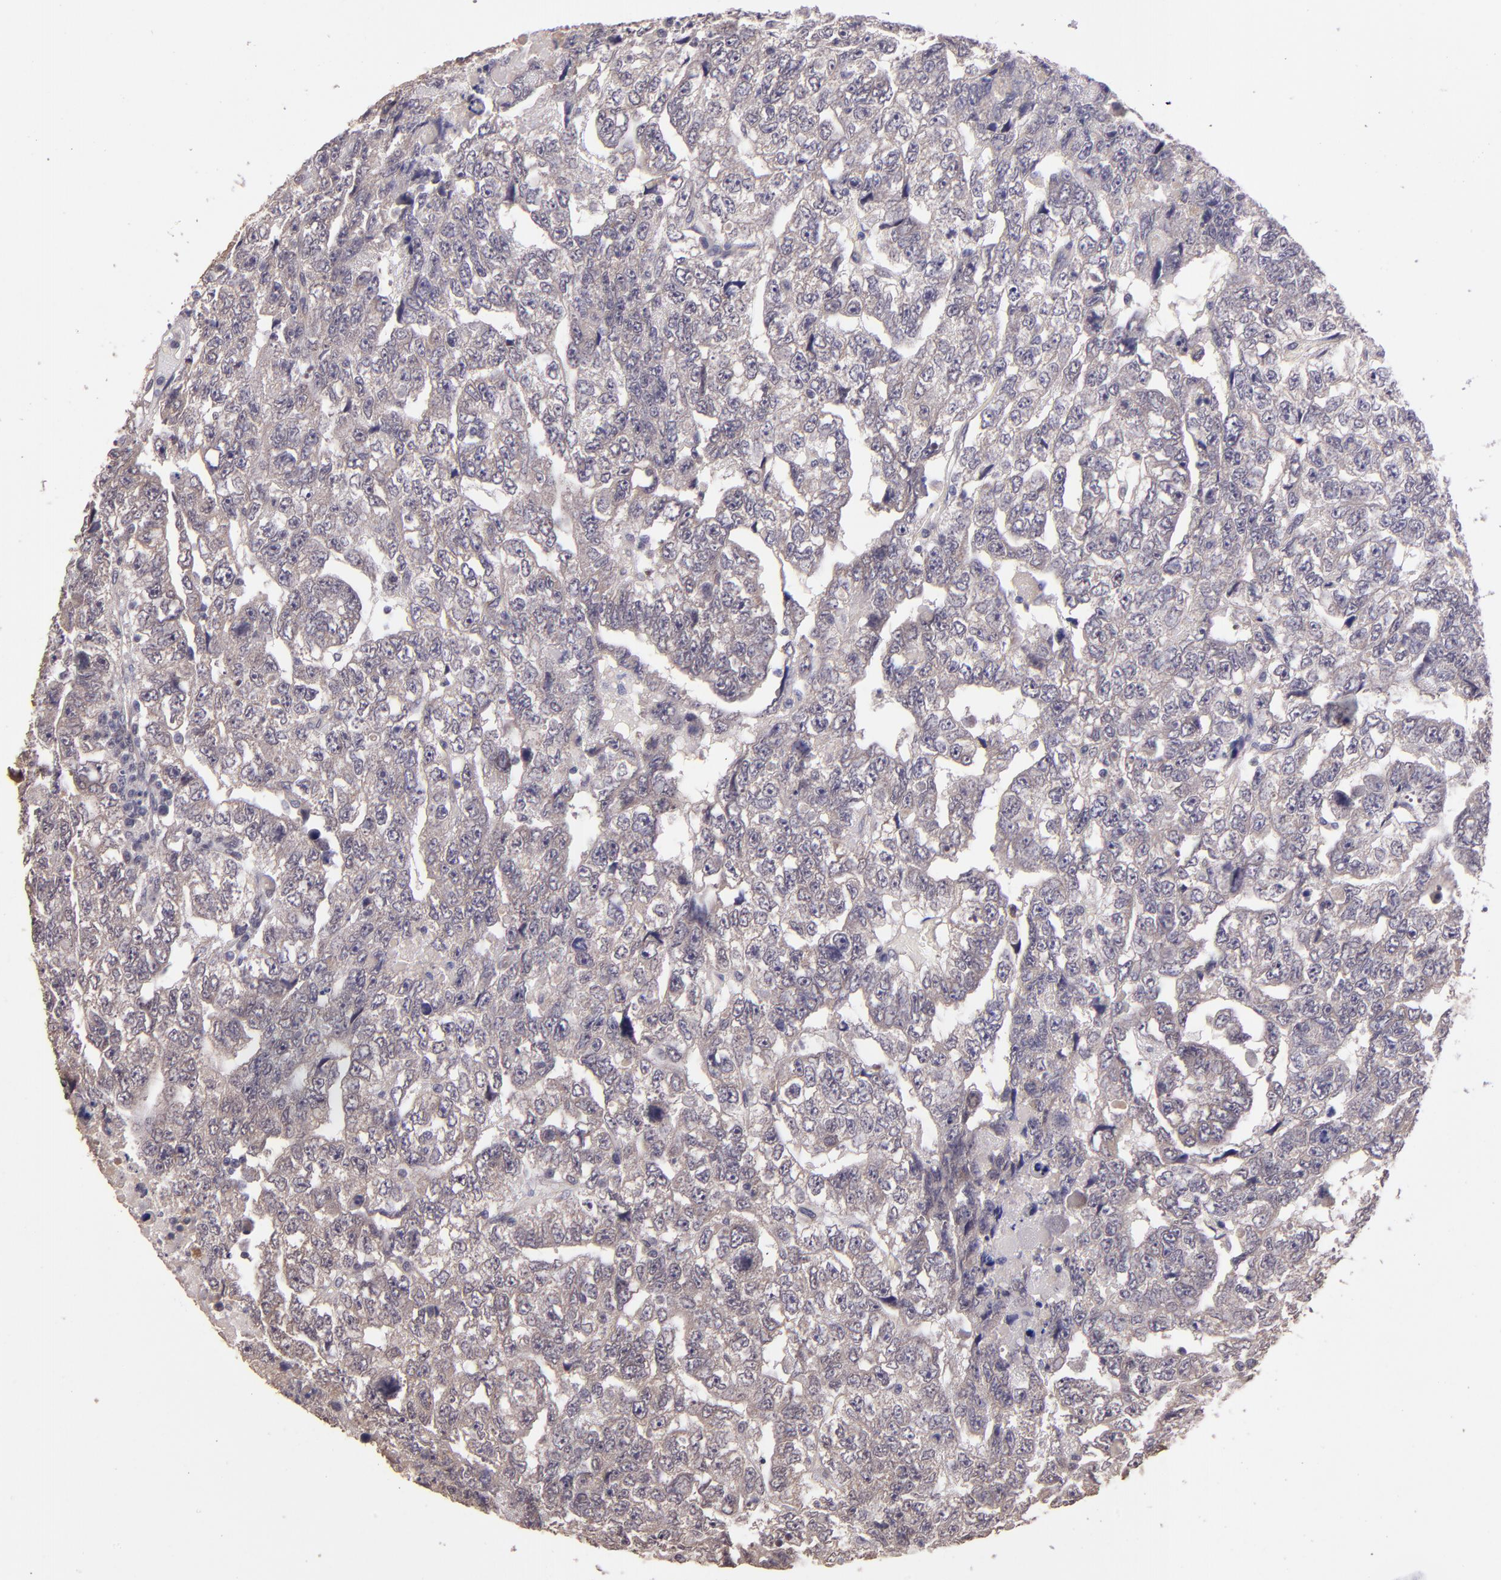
{"staining": {"intensity": "negative", "quantity": "none", "location": "none"}, "tissue": "testis cancer", "cell_type": "Tumor cells", "image_type": "cancer", "snomed": [{"axis": "morphology", "description": "Carcinoma, Embryonal, NOS"}, {"axis": "topography", "description": "Testis"}], "caption": "A photomicrograph of human testis embryonal carcinoma is negative for staining in tumor cells.", "gene": "TAF7L", "patient": {"sex": "male", "age": 36}}